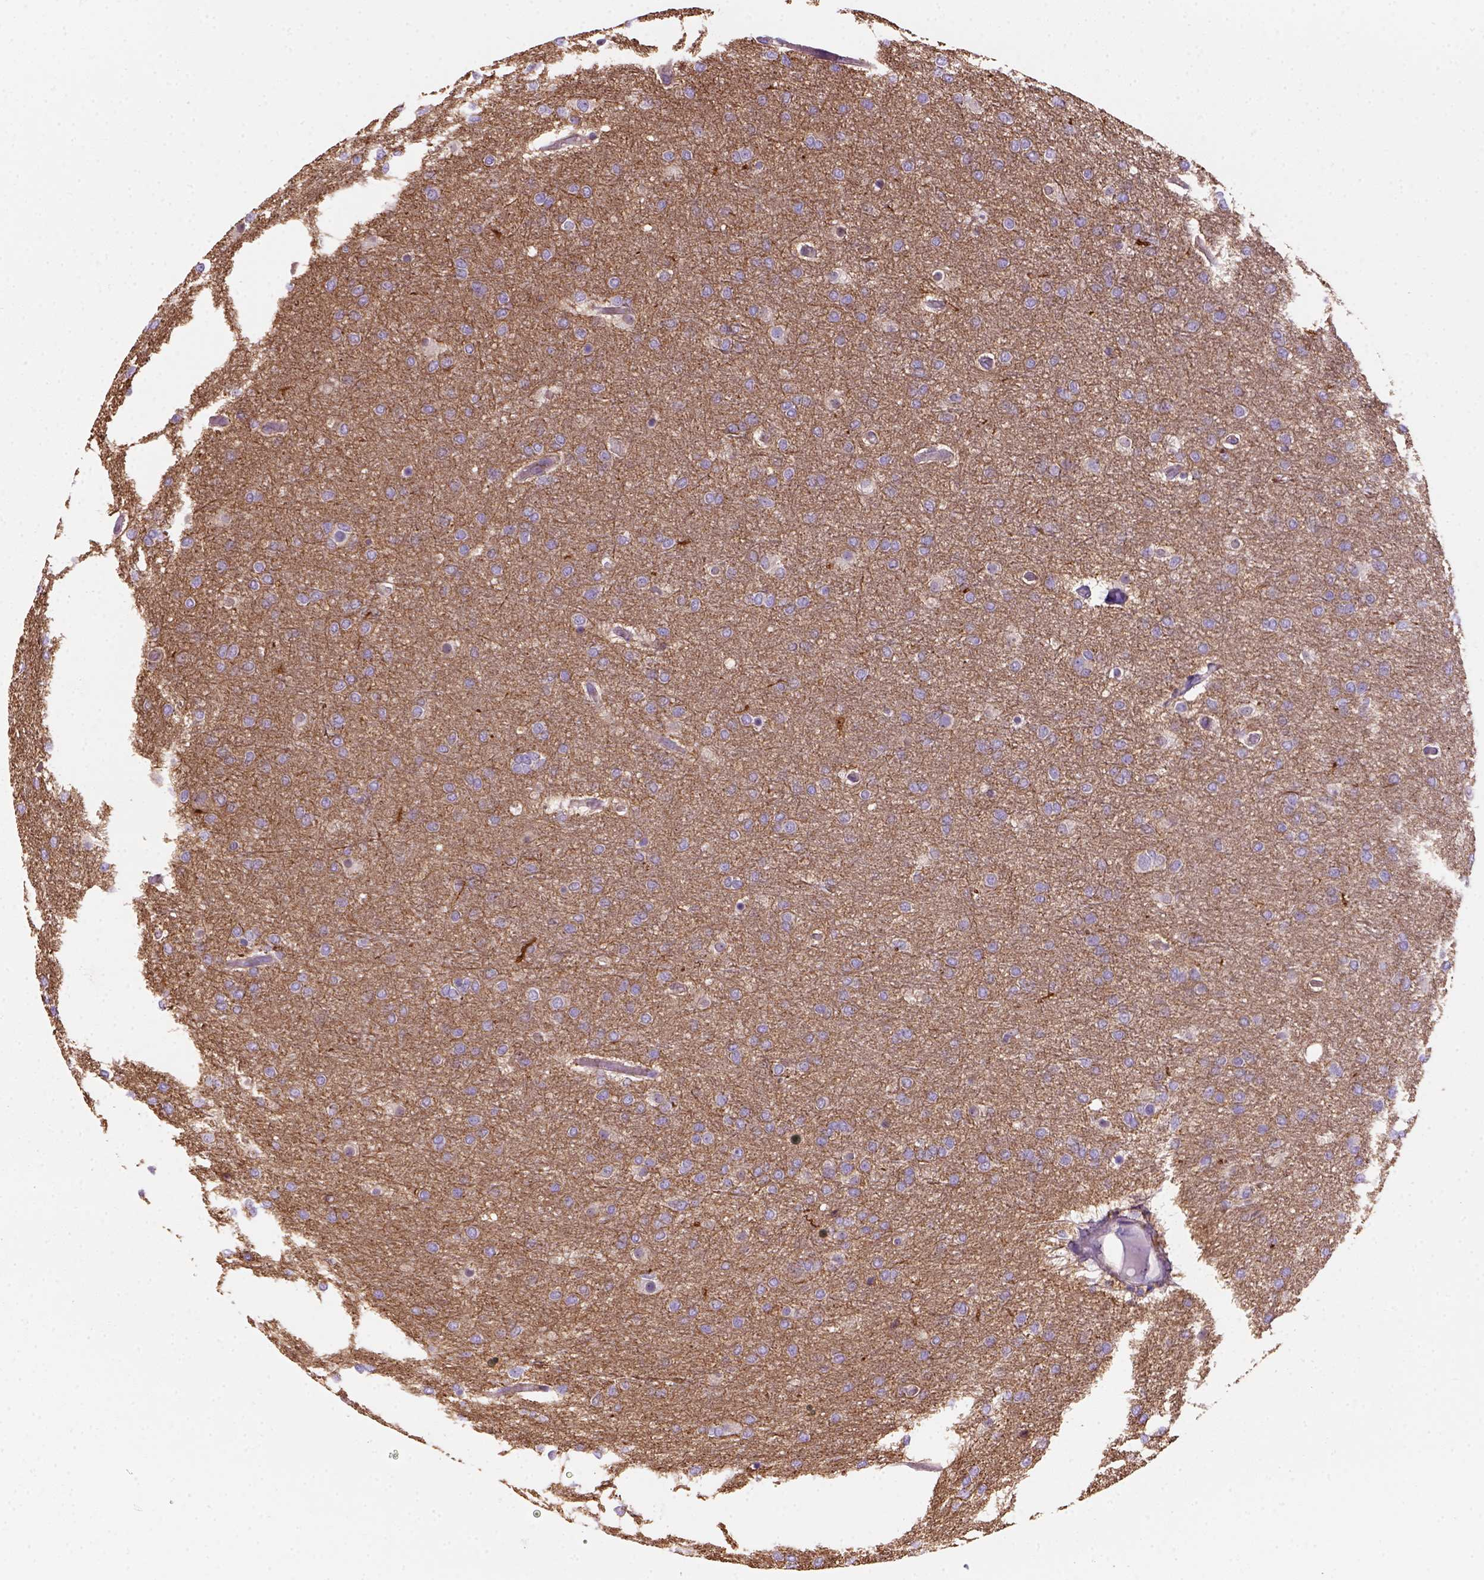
{"staining": {"intensity": "negative", "quantity": "none", "location": "none"}, "tissue": "glioma", "cell_type": "Tumor cells", "image_type": "cancer", "snomed": [{"axis": "morphology", "description": "Glioma, malignant, High grade"}, {"axis": "topography", "description": "Brain"}], "caption": "Immunohistochemistry (IHC) photomicrograph of high-grade glioma (malignant) stained for a protein (brown), which shows no expression in tumor cells.", "gene": "GPRC5D", "patient": {"sex": "female", "age": 61}}